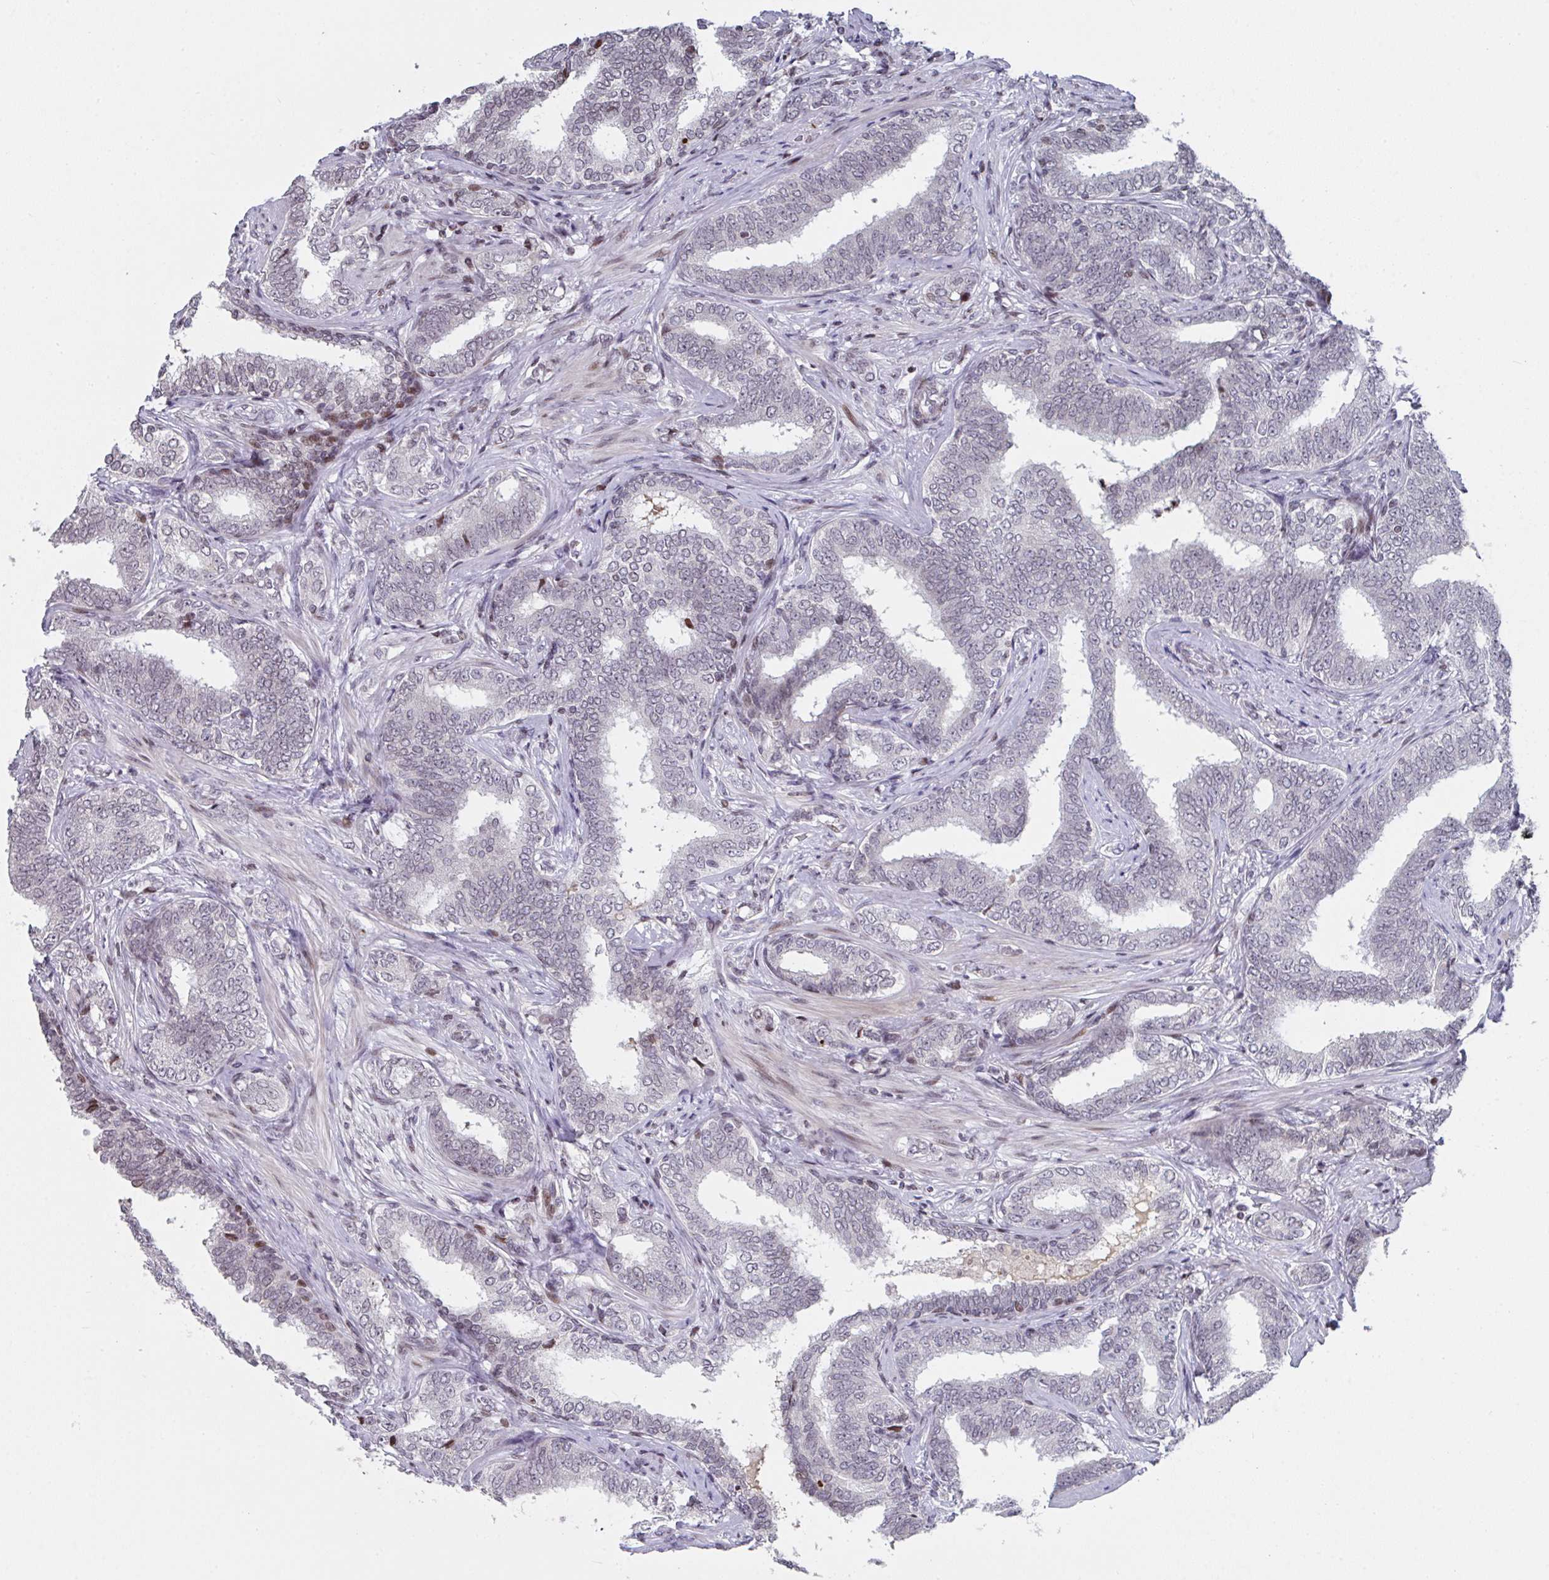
{"staining": {"intensity": "negative", "quantity": "none", "location": "none"}, "tissue": "prostate cancer", "cell_type": "Tumor cells", "image_type": "cancer", "snomed": [{"axis": "morphology", "description": "Adenocarcinoma, High grade"}, {"axis": "topography", "description": "Prostate"}], "caption": "A high-resolution histopathology image shows IHC staining of prostate cancer (adenocarcinoma (high-grade)), which shows no significant expression in tumor cells. The staining is performed using DAB (3,3'-diaminobenzidine) brown chromogen with nuclei counter-stained in using hematoxylin.", "gene": "PCDHB8", "patient": {"sex": "male", "age": 72}}